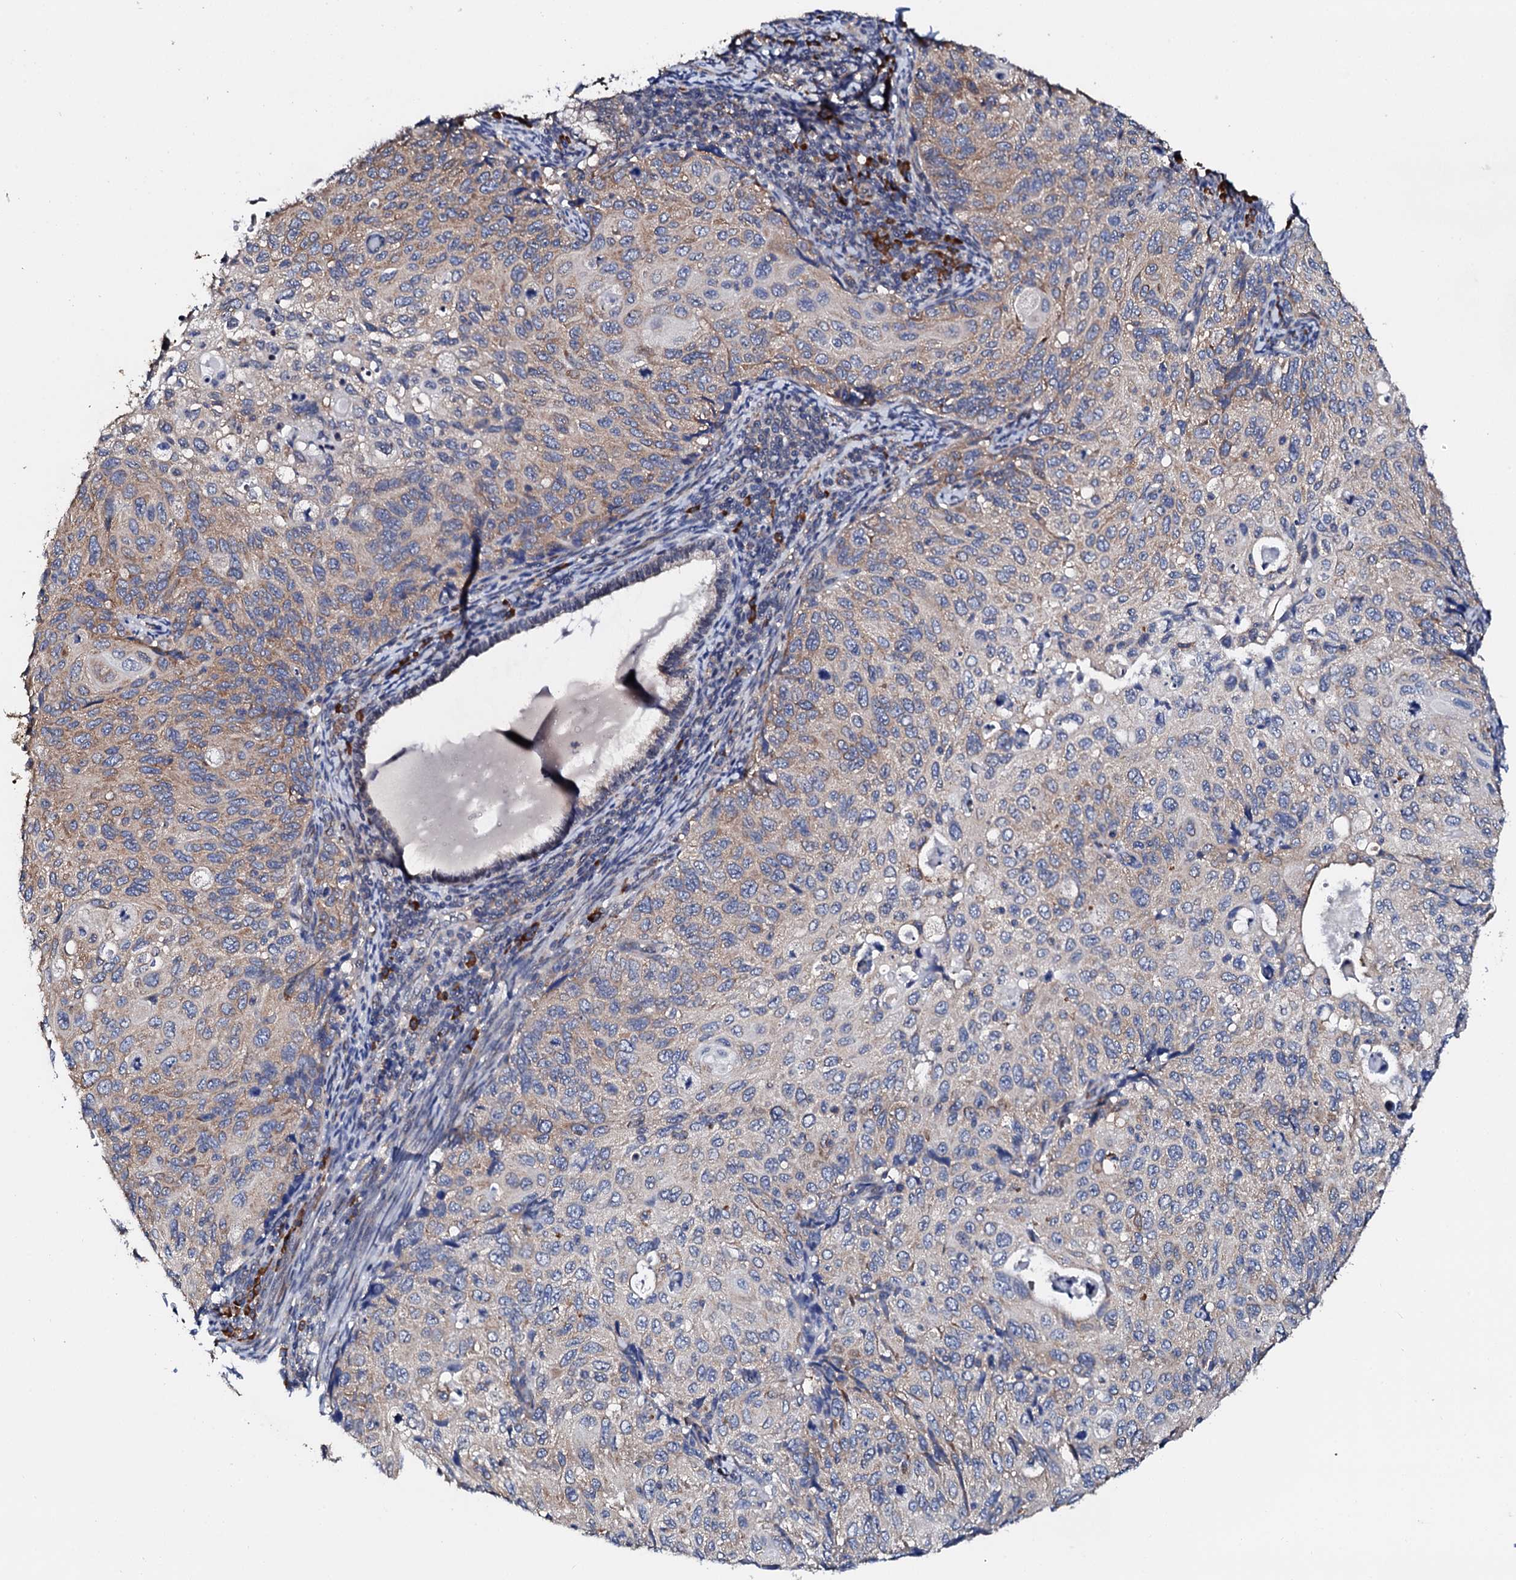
{"staining": {"intensity": "moderate", "quantity": "25%-75%", "location": "cytoplasmic/membranous"}, "tissue": "cervical cancer", "cell_type": "Tumor cells", "image_type": "cancer", "snomed": [{"axis": "morphology", "description": "Squamous cell carcinoma, NOS"}, {"axis": "topography", "description": "Cervix"}], "caption": "Protein staining demonstrates moderate cytoplasmic/membranous expression in approximately 25%-75% of tumor cells in cervical cancer (squamous cell carcinoma). The protein of interest is stained brown, and the nuclei are stained in blue (DAB IHC with brightfield microscopy, high magnification).", "gene": "NUP58", "patient": {"sex": "female", "age": 70}}